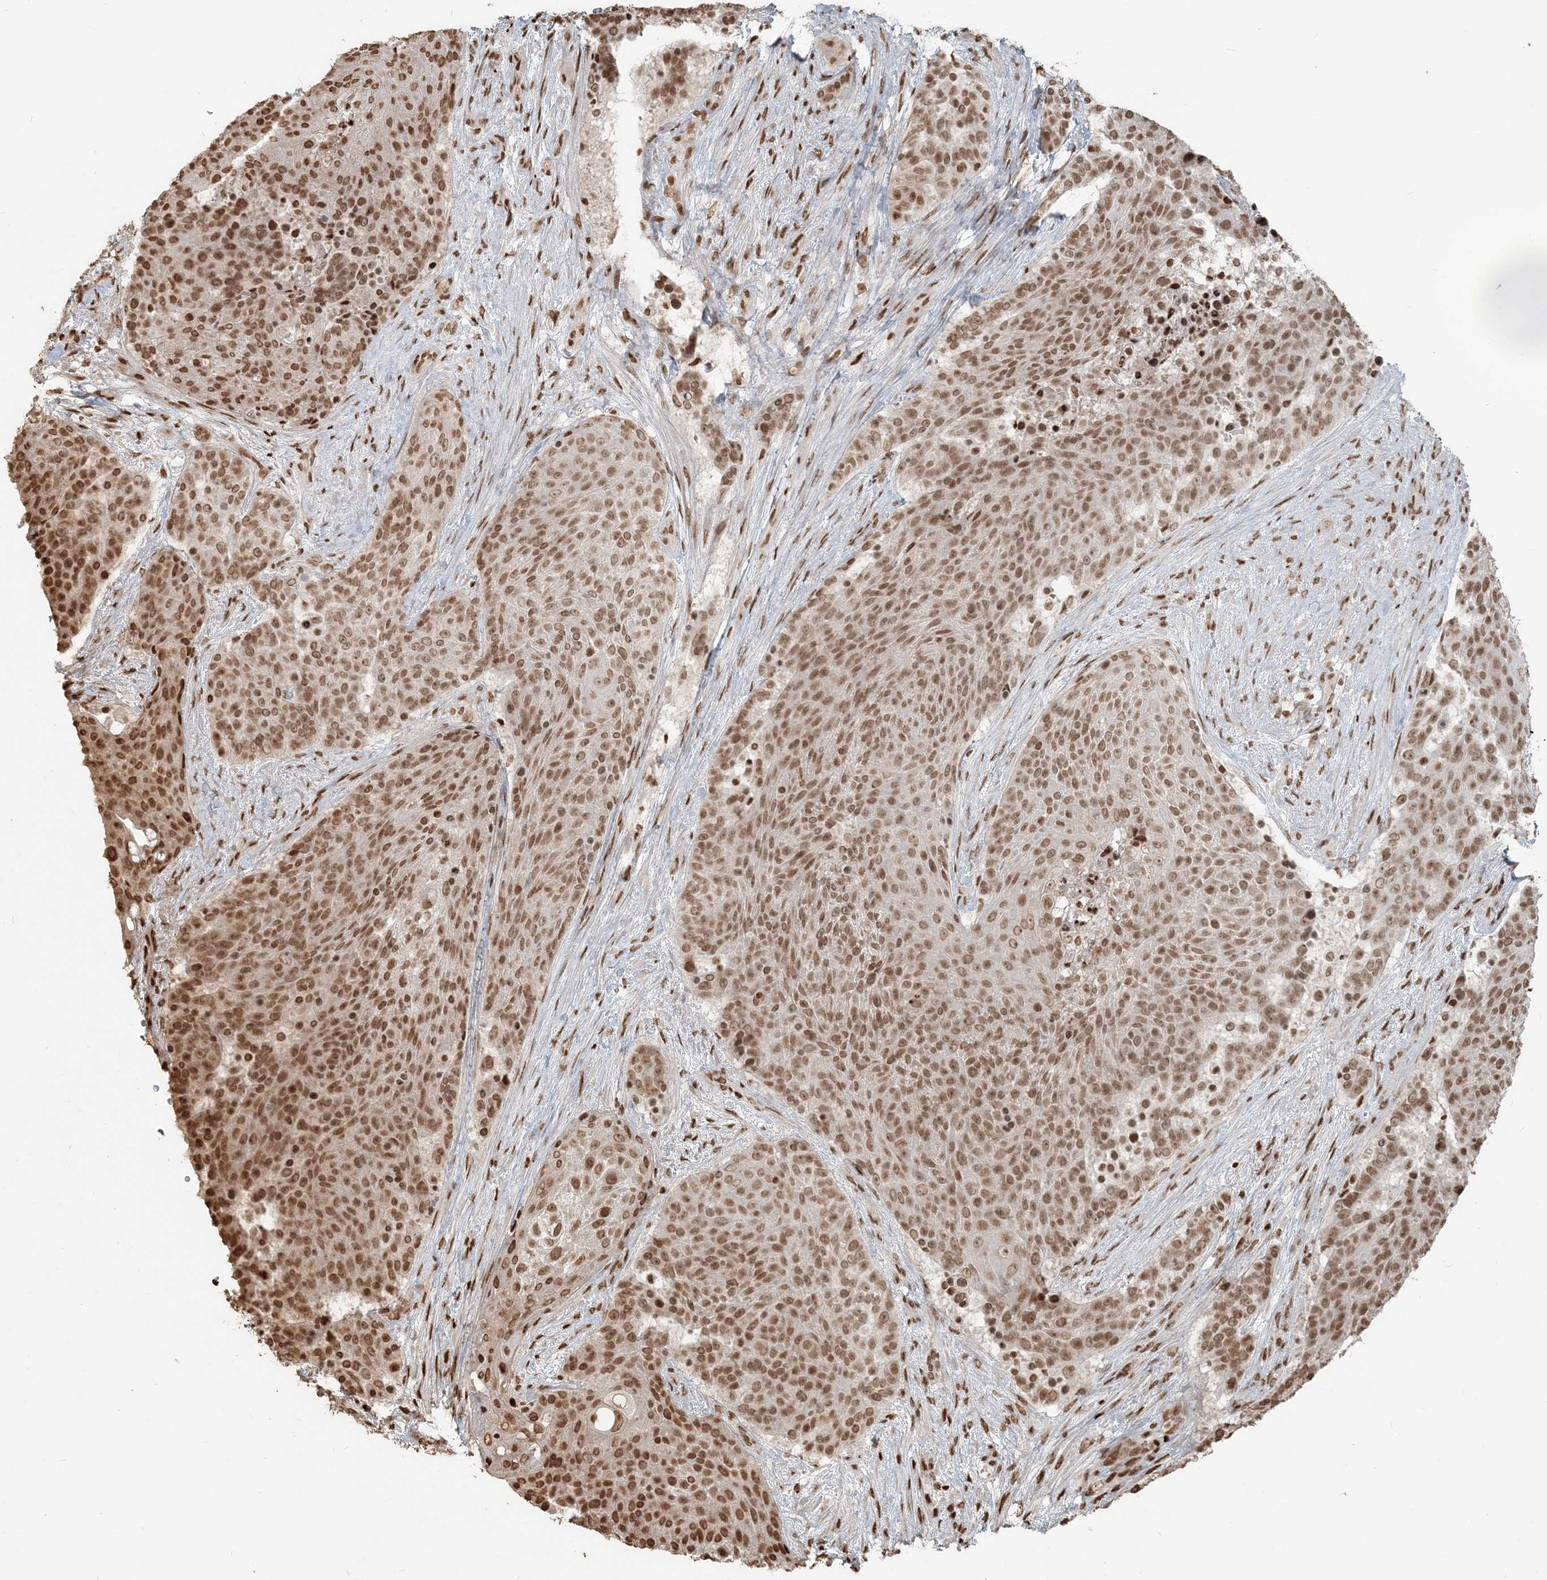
{"staining": {"intensity": "moderate", "quantity": ">75%", "location": "nuclear"}, "tissue": "urothelial cancer", "cell_type": "Tumor cells", "image_type": "cancer", "snomed": [{"axis": "morphology", "description": "Urothelial carcinoma, High grade"}, {"axis": "topography", "description": "Urinary bladder"}], "caption": "A brown stain highlights moderate nuclear staining of a protein in human high-grade urothelial carcinoma tumor cells.", "gene": "H3-3B", "patient": {"sex": "female", "age": 63}}